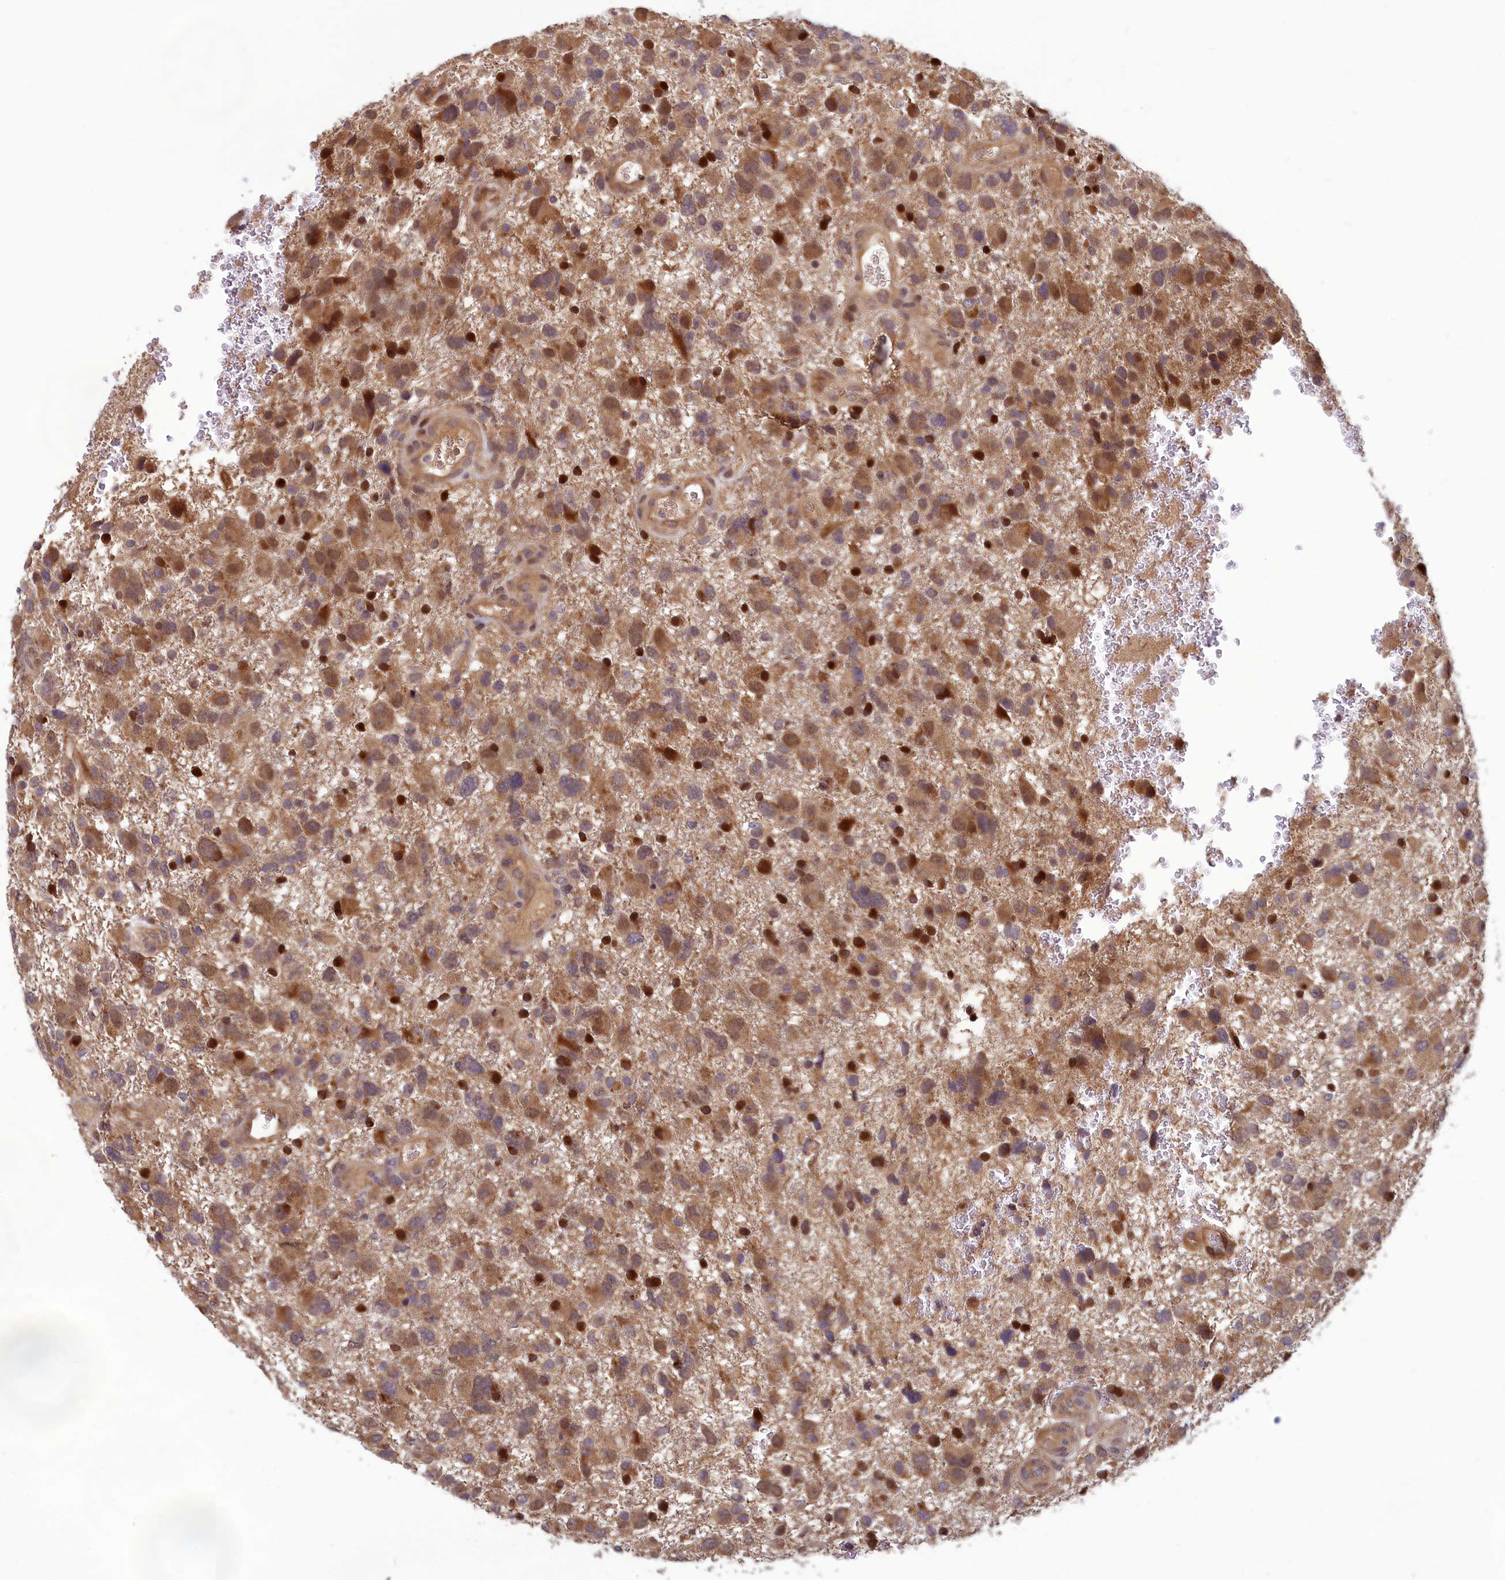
{"staining": {"intensity": "moderate", "quantity": ">75%", "location": "cytoplasmic/membranous,nuclear"}, "tissue": "glioma", "cell_type": "Tumor cells", "image_type": "cancer", "snomed": [{"axis": "morphology", "description": "Glioma, malignant, High grade"}, {"axis": "topography", "description": "Brain"}], "caption": "Immunohistochemistry staining of malignant high-grade glioma, which displays medium levels of moderate cytoplasmic/membranous and nuclear staining in about >75% of tumor cells indicating moderate cytoplasmic/membranous and nuclear protein positivity. The staining was performed using DAB (3,3'-diaminobenzidine) (brown) for protein detection and nuclei were counterstained in hematoxylin (blue).", "gene": "CCDC15", "patient": {"sex": "male", "age": 61}}